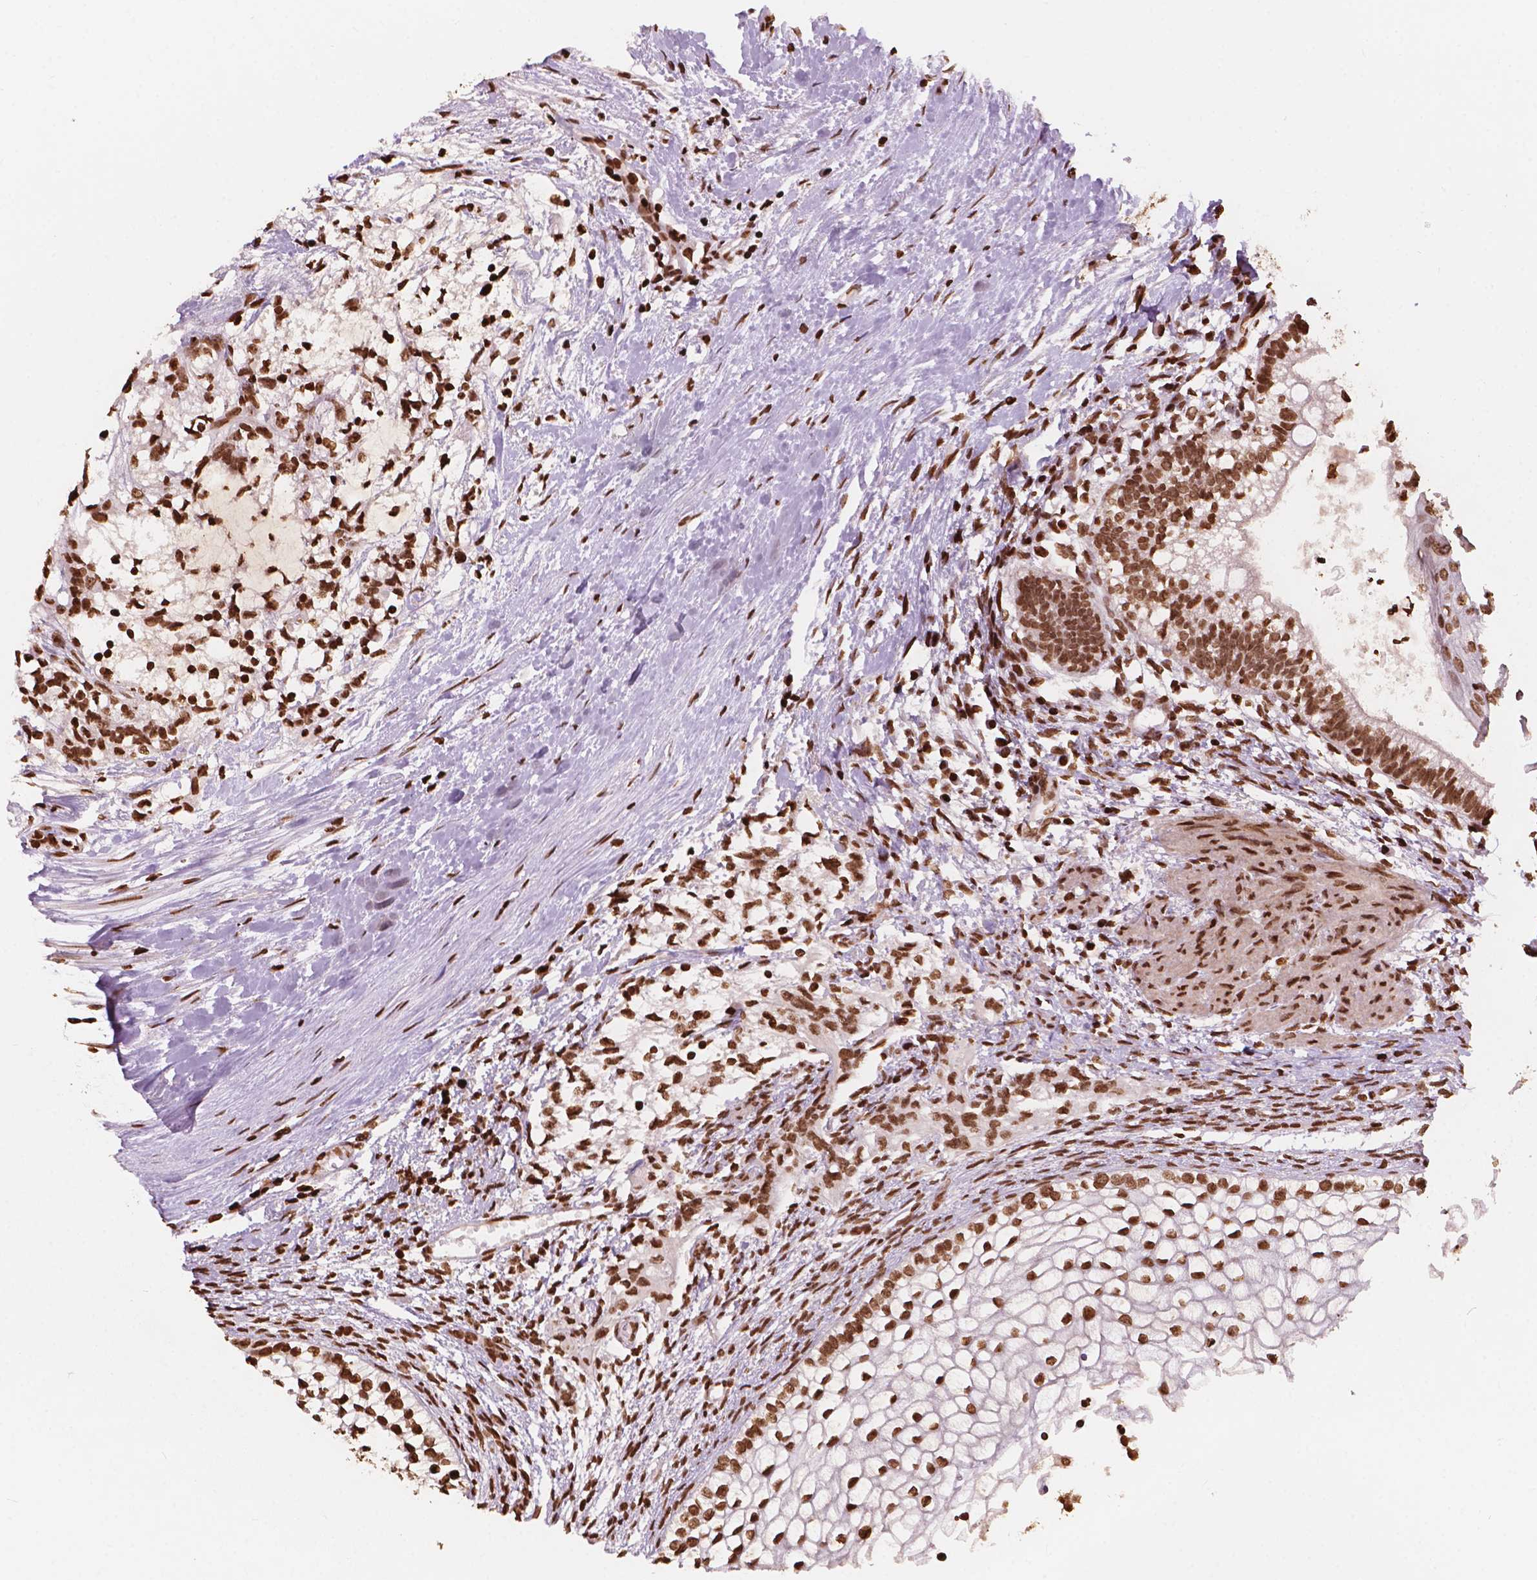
{"staining": {"intensity": "moderate", "quantity": ">75%", "location": "nuclear"}, "tissue": "testis cancer", "cell_type": "Tumor cells", "image_type": "cancer", "snomed": [{"axis": "morphology", "description": "Carcinoma, Embryonal, NOS"}, {"axis": "topography", "description": "Testis"}], "caption": "Immunohistochemical staining of human testis cancer reveals medium levels of moderate nuclear protein expression in approximately >75% of tumor cells.", "gene": "H3C7", "patient": {"sex": "male", "age": 37}}